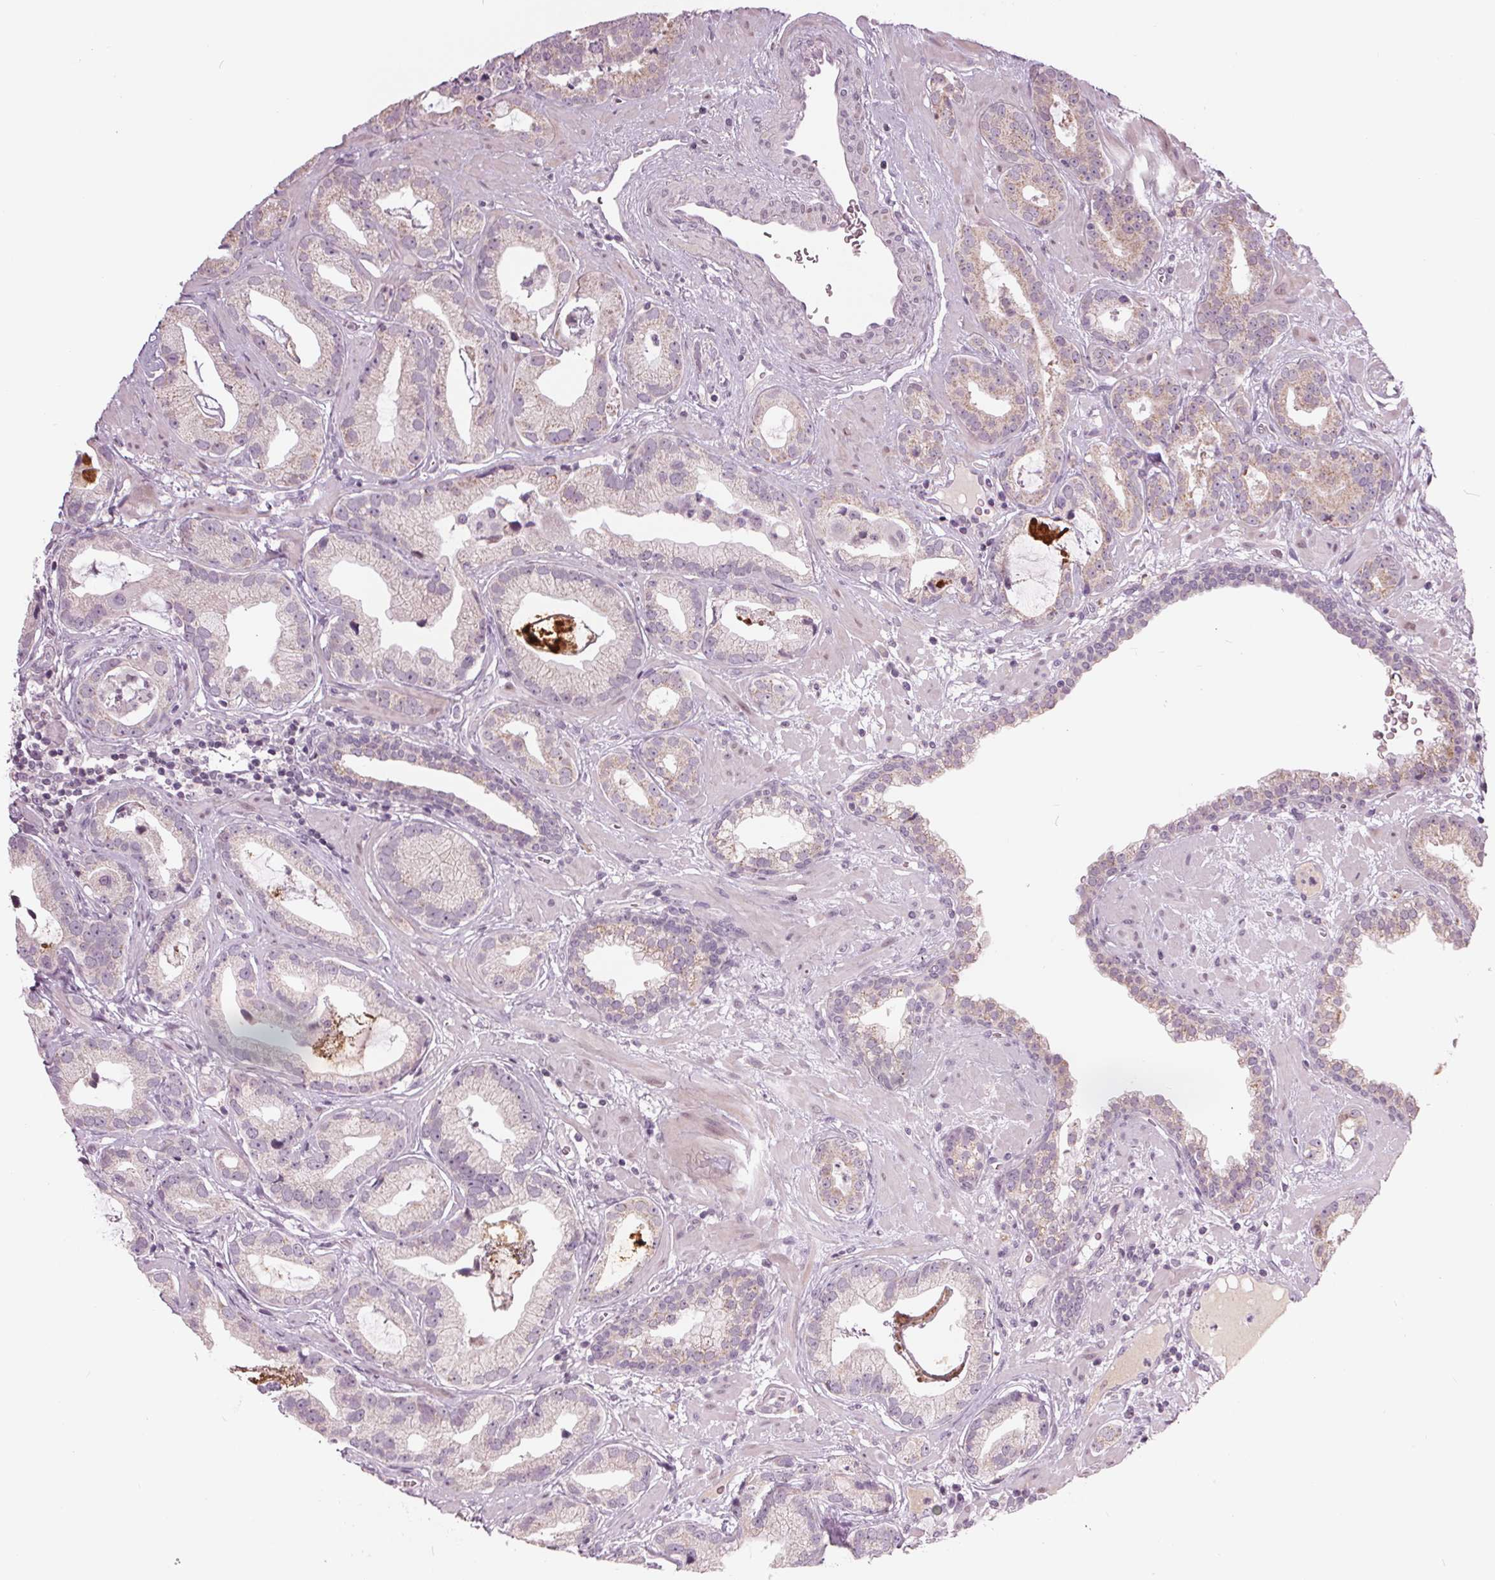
{"staining": {"intensity": "negative", "quantity": "none", "location": "none"}, "tissue": "prostate cancer", "cell_type": "Tumor cells", "image_type": "cancer", "snomed": [{"axis": "morphology", "description": "Adenocarcinoma, Low grade"}, {"axis": "topography", "description": "Prostate"}], "caption": "Prostate cancer was stained to show a protein in brown. There is no significant expression in tumor cells.", "gene": "ZNF605", "patient": {"sex": "male", "age": 62}}